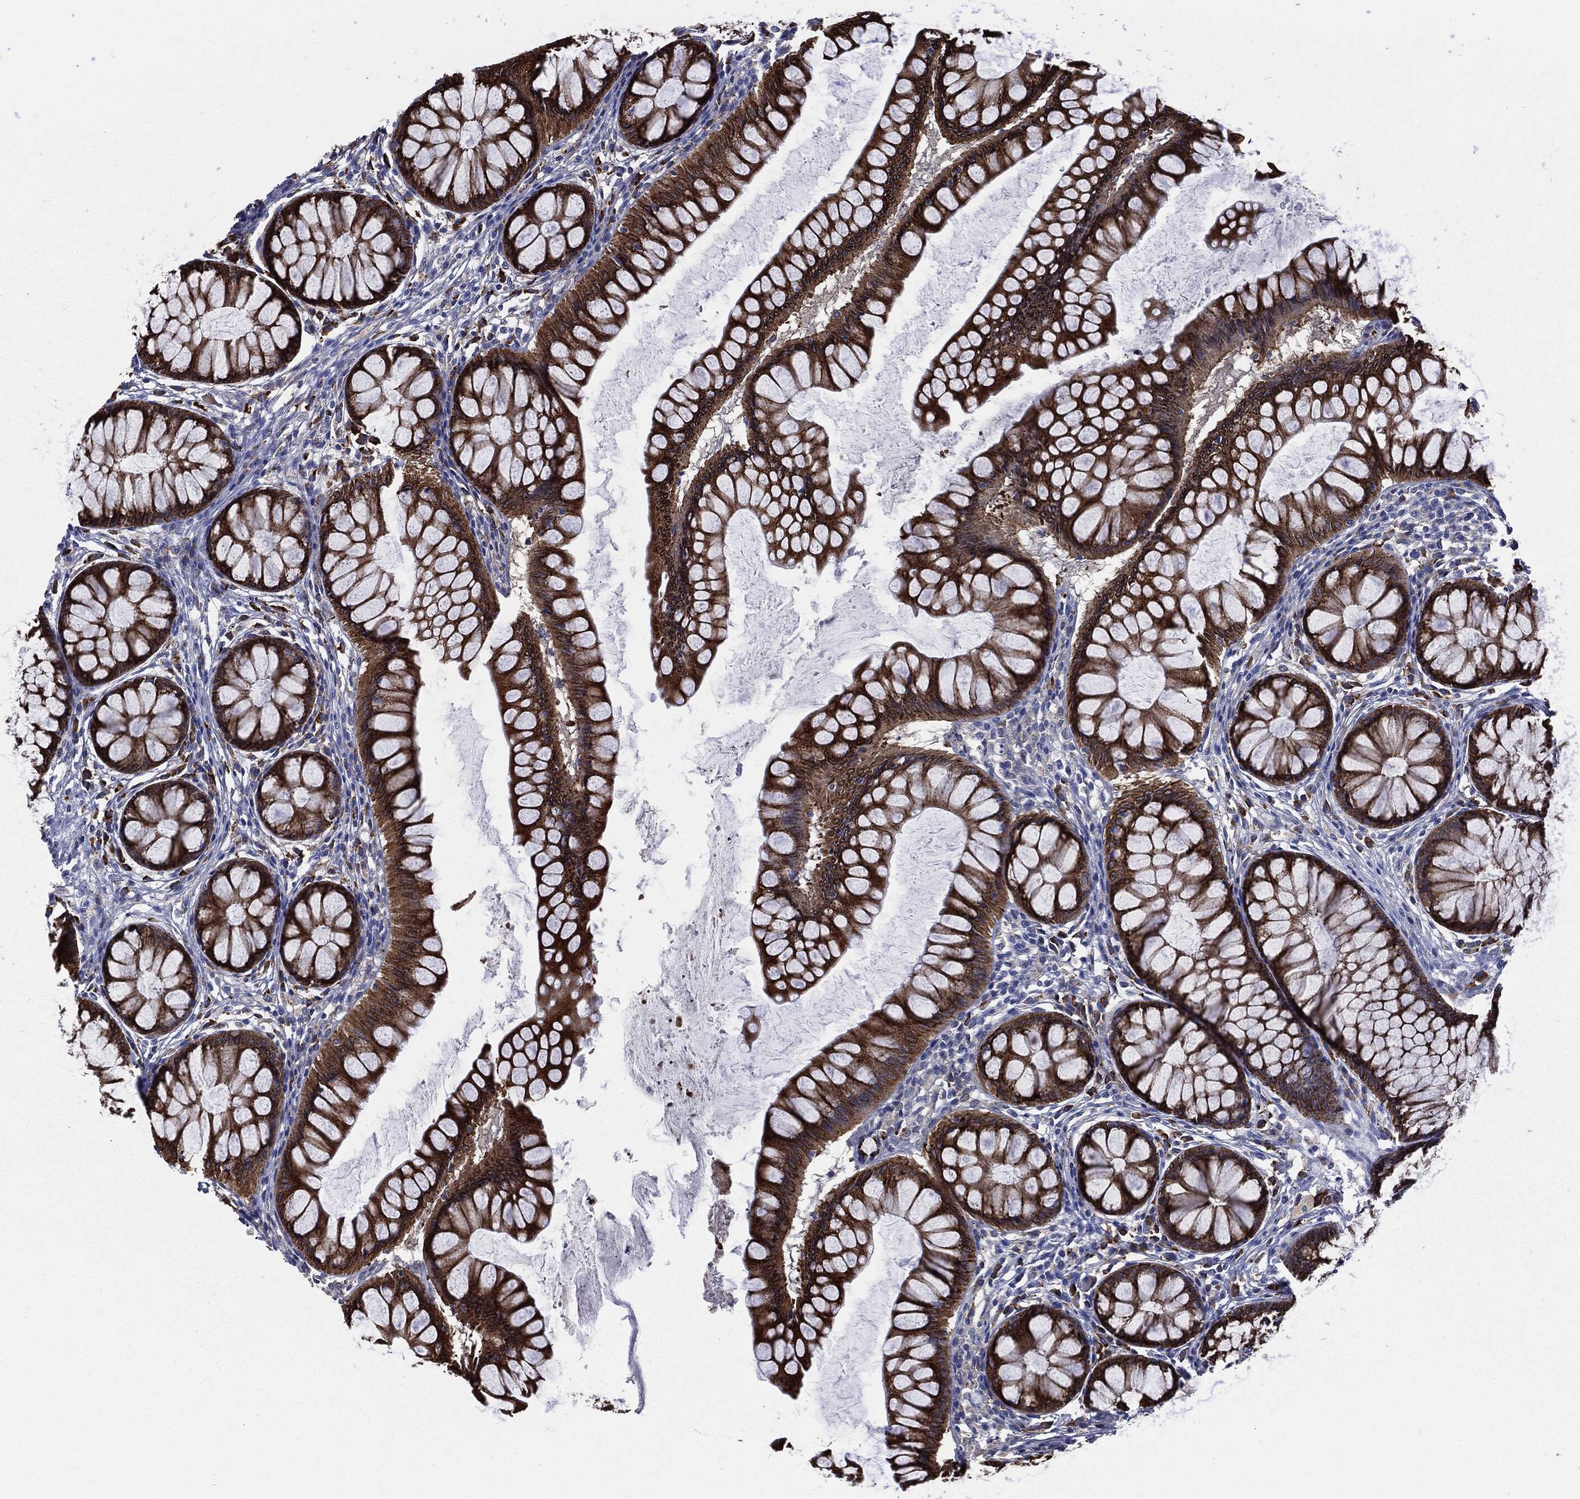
{"staining": {"intensity": "negative", "quantity": "none", "location": "none"}, "tissue": "colon", "cell_type": "Endothelial cells", "image_type": "normal", "snomed": [{"axis": "morphology", "description": "Normal tissue, NOS"}, {"axis": "topography", "description": "Colon"}], "caption": "A high-resolution micrograph shows immunohistochemistry staining of normal colon, which exhibits no significant expression in endothelial cells.", "gene": "PTGS2", "patient": {"sex": "female", "age": 65}}